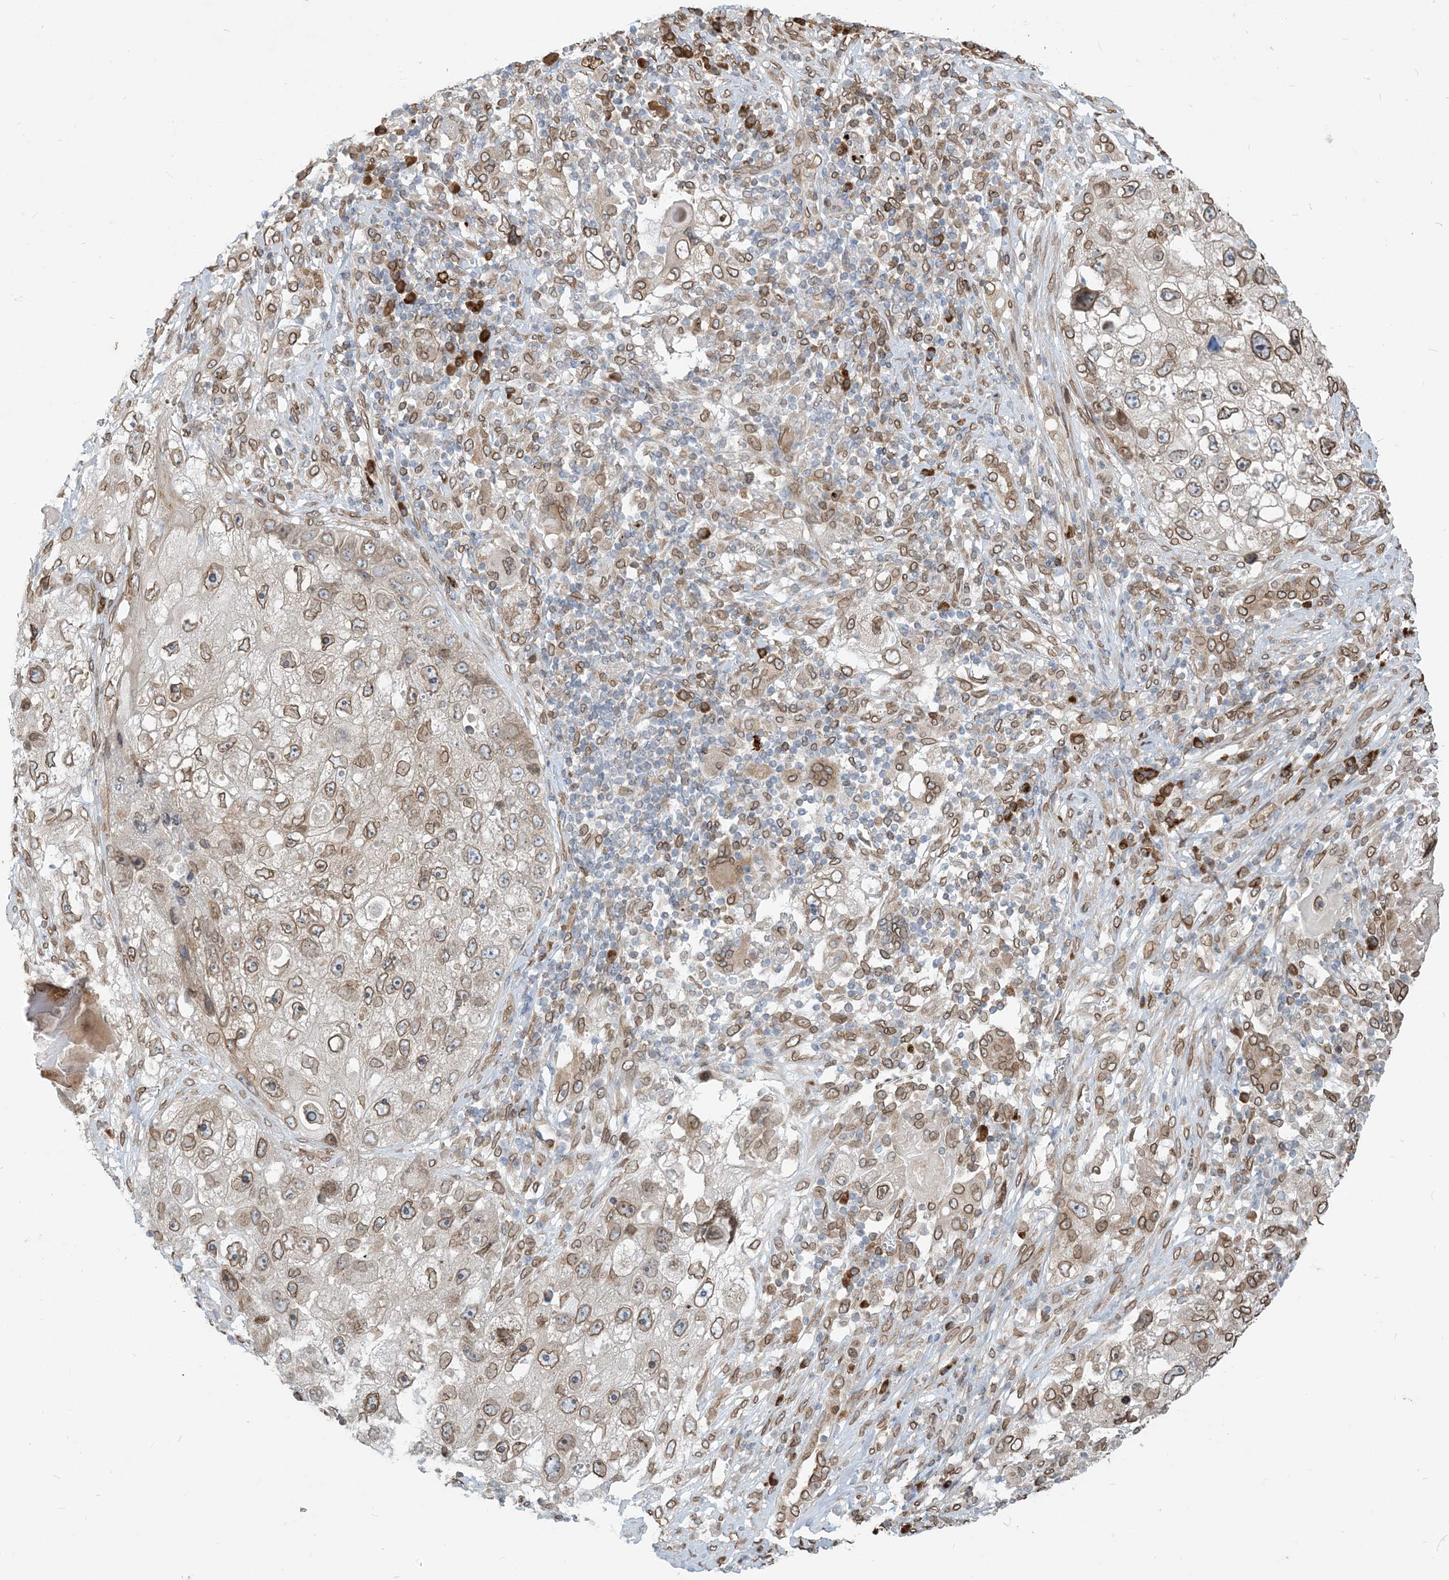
{"staining": {"intensity": "moderate", "quantity": ">75%", "location": "cytoplasmic/membranous,nuclear"}, "tissue": "lung cancer", "cell_type": "Tumor cells", "image_type": "cancer", "snomed": [{"axis": "morphology", "description": "Squamous cell carcinoma, NOS"}, {"axis": "topography", "description": "Lung"}], "caption": "Lung cancer tissue exhibits moderate cytoplasmic/membranous and nuclear staining in approximately >75% of tumor cells, visualized by immunohistochemistry.", "gene": "WWP1", "patient": {"sex": "male", "age": 61}}